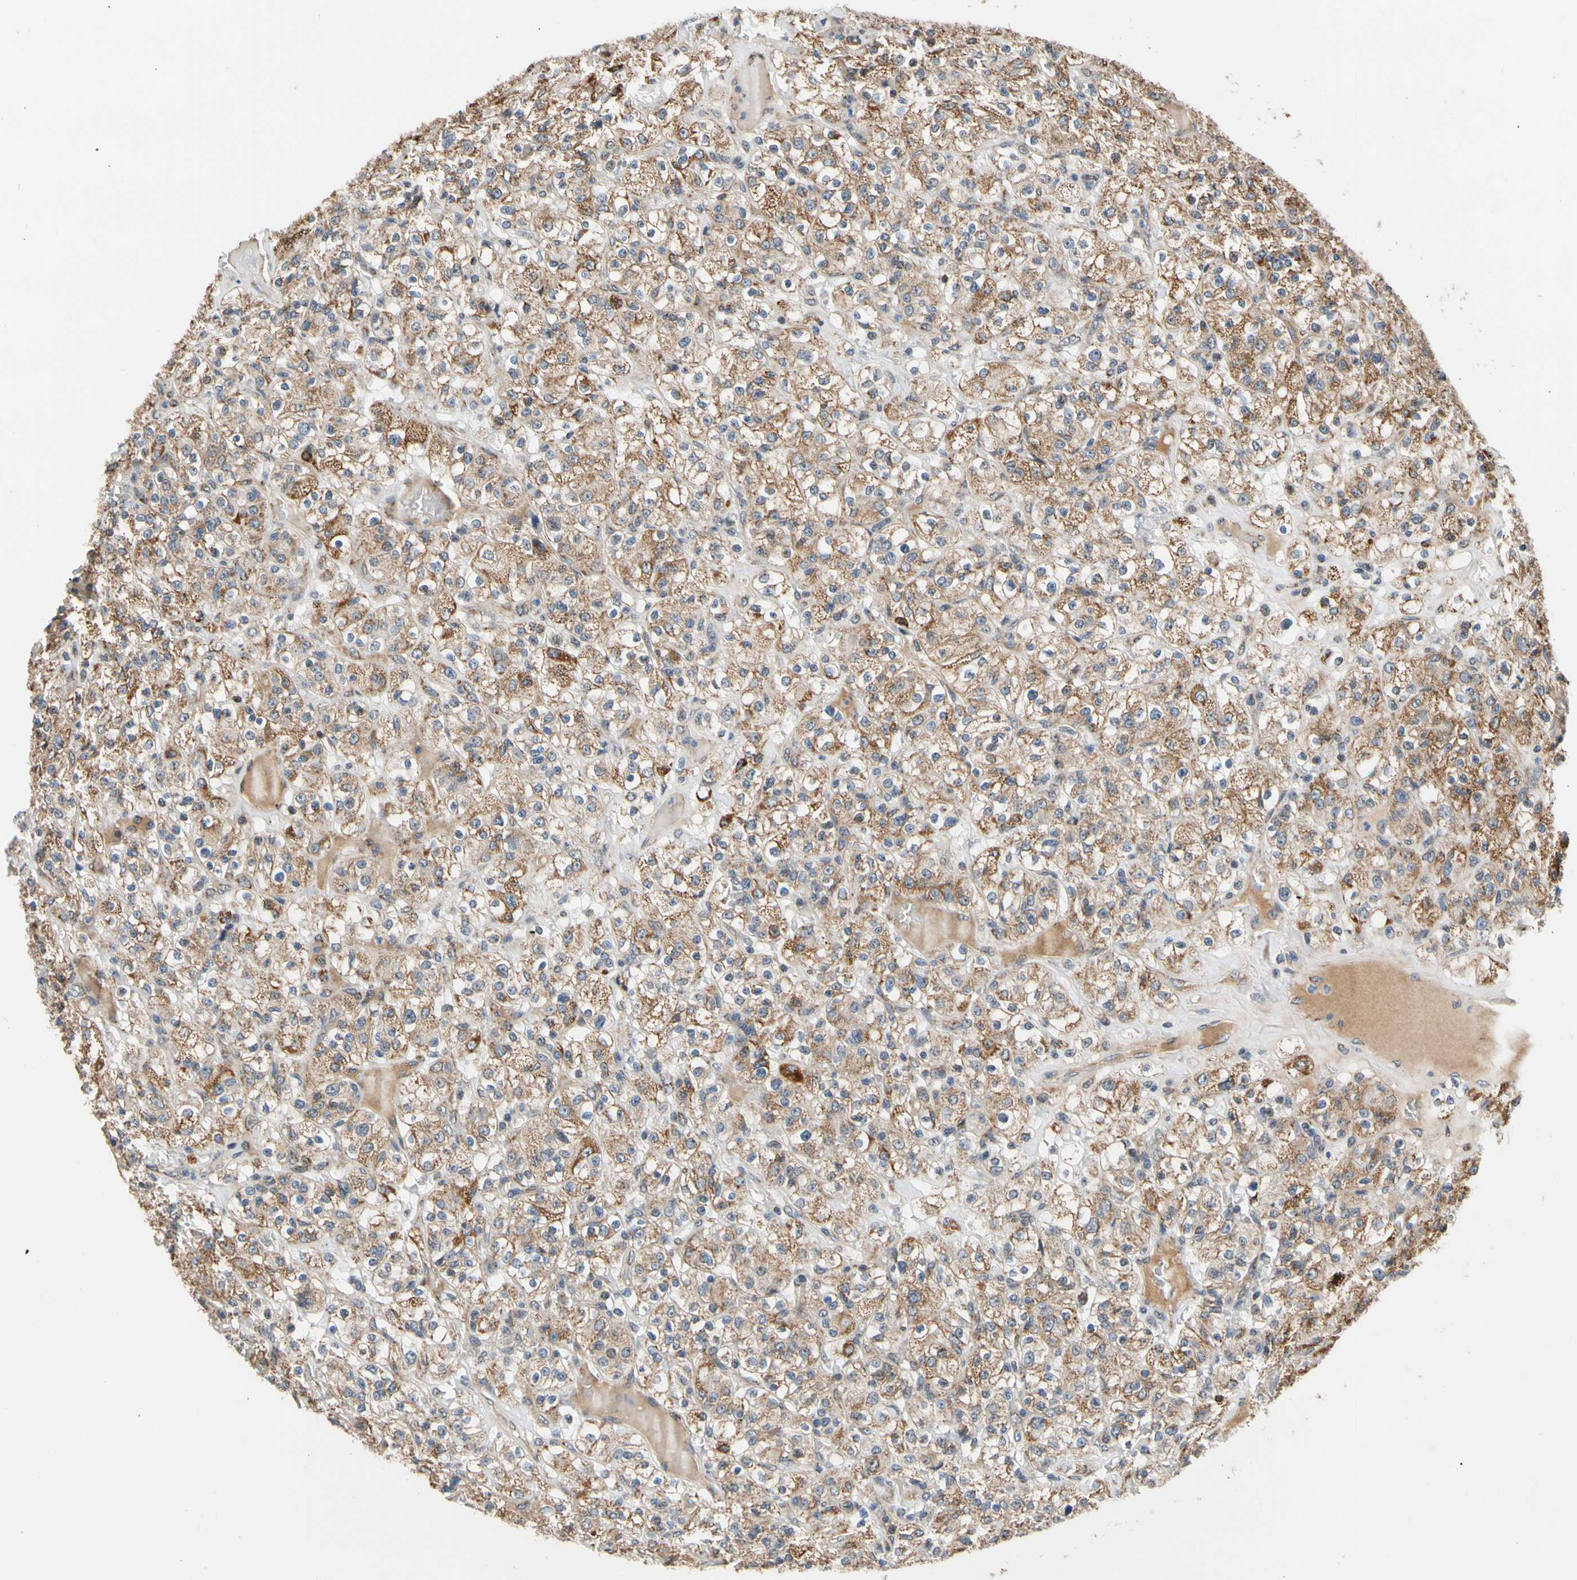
{"staining": {"intensity": "moderate", "quantity": ">75%", "location": "cytoplasmic/membranous"}, "tissue": "renal cancer", "cell_type": "Tumor cells", "image_type": "cancer", "snomed": [{"axis": "morphology", "description": "Normal tissue, NOS"}, {"axis": "morphology", "description": "Adenocarcinoma, NOS"}, {"axis": "topography", "description": "Kidney"}], "caption": "Immunohistochemical staining of human adenocarcinoma (renal) exhibits moderate cytoplasmic/membranous protein staining in approximately >75% of tumor cells. The staining was performed using DAB to visualize the protein expression in brown, while the nuclei were stained in blue with hematoxylin (Magnification: 20x).", "gene": "KHDC4", "patient": {"sex": "female", "age": 72}}